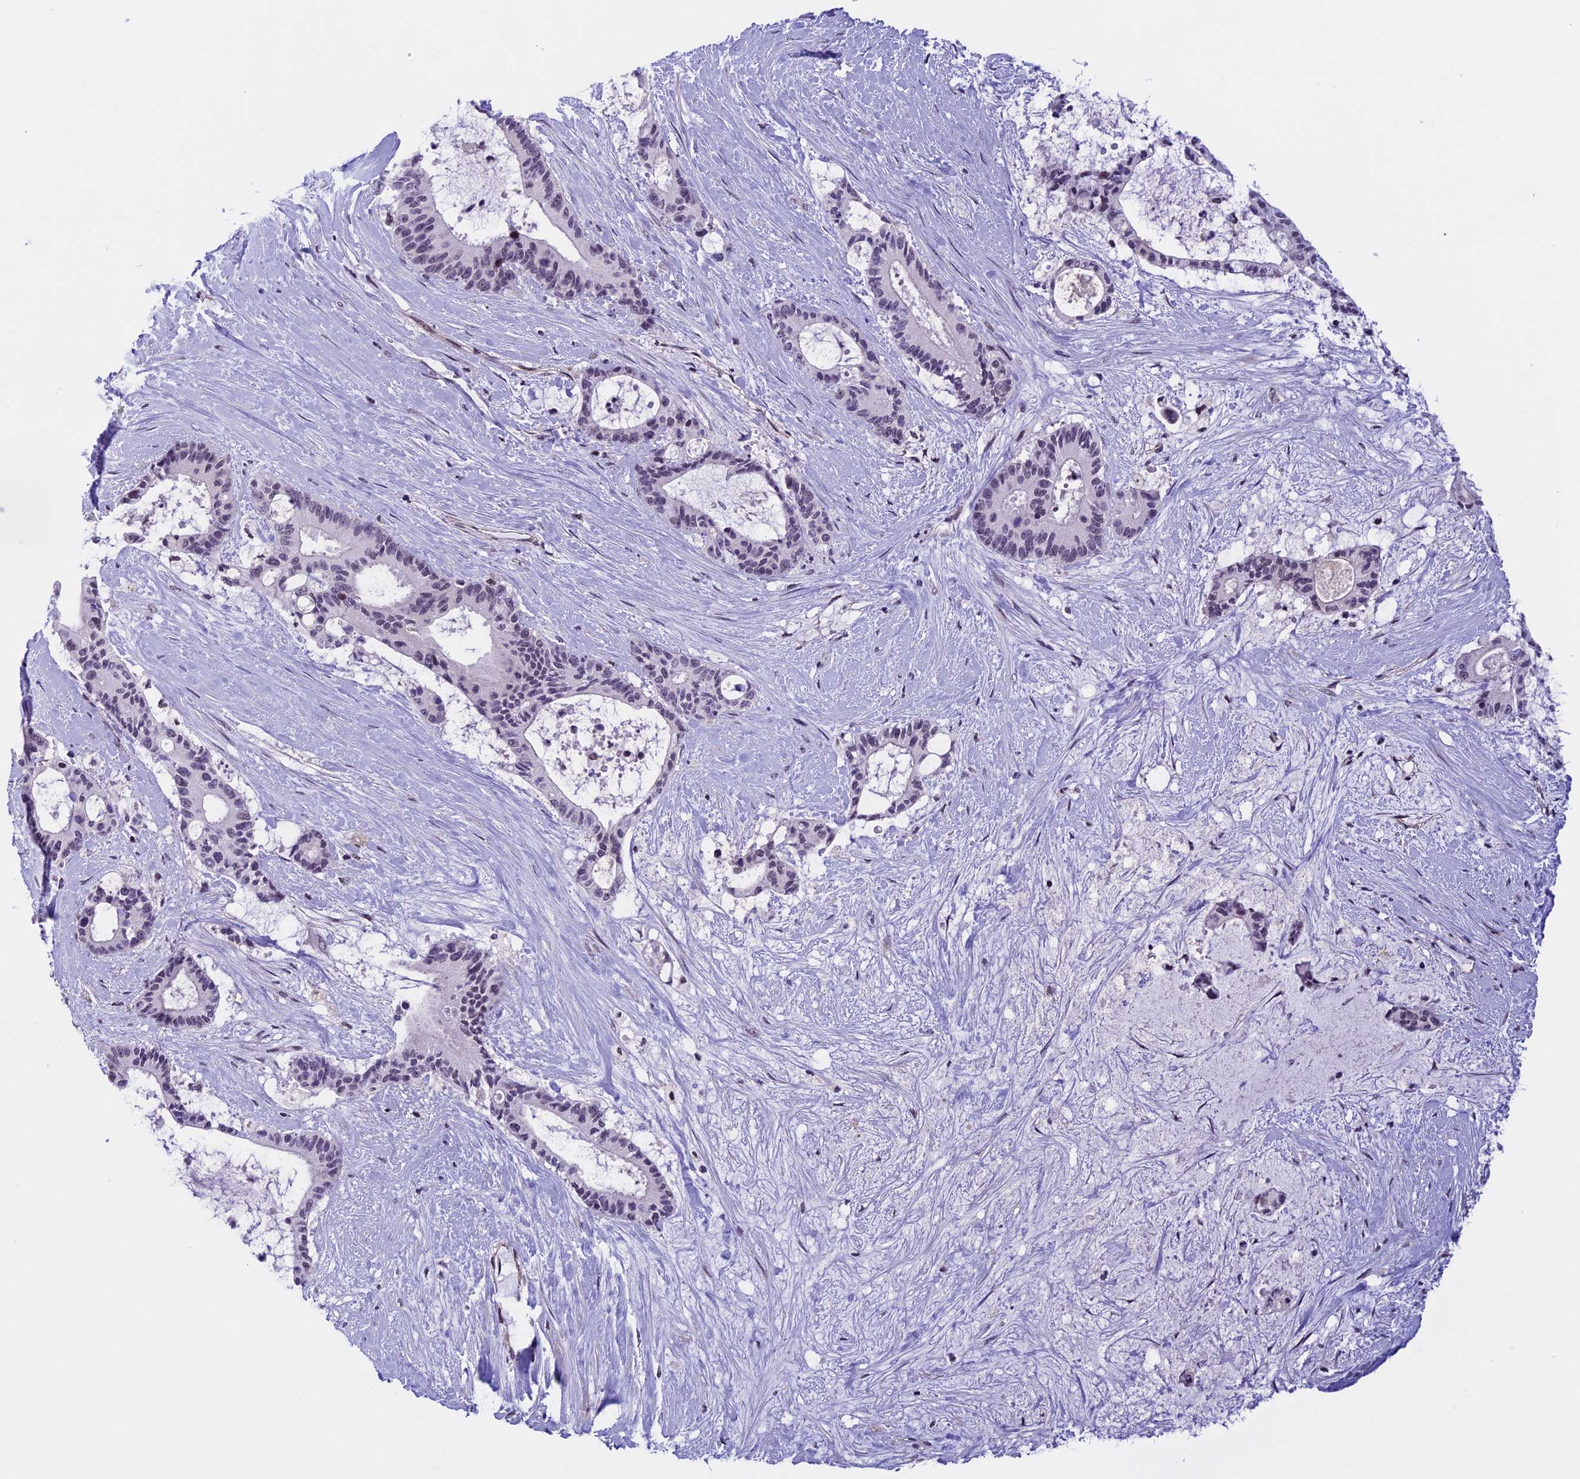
{"staining": {"intensity": "negative", "quantity": "none", "location": "none"}, "tissue": "liver cancer", "cell_type": "Tumor cells", "image_type": "cancer", "snomed": [{"axis": "morphology", "description": "Normal tissue, NOS"}, {"axis": "morphology", "description": "Cholangiocarcinoma"}, {"axis": "topography", "description": "Liver"}, {"axis": "topography", "description": "Peripheral nerve tissue"}], "caption": "Immunohistochemistry (IHC) of liver cholangiocarcinoma exhibits no staining in tumor cells. (DAB IHC, high magnification).", "gene": "NIPBL", "patient": {"sex": "female", "age": 73}}